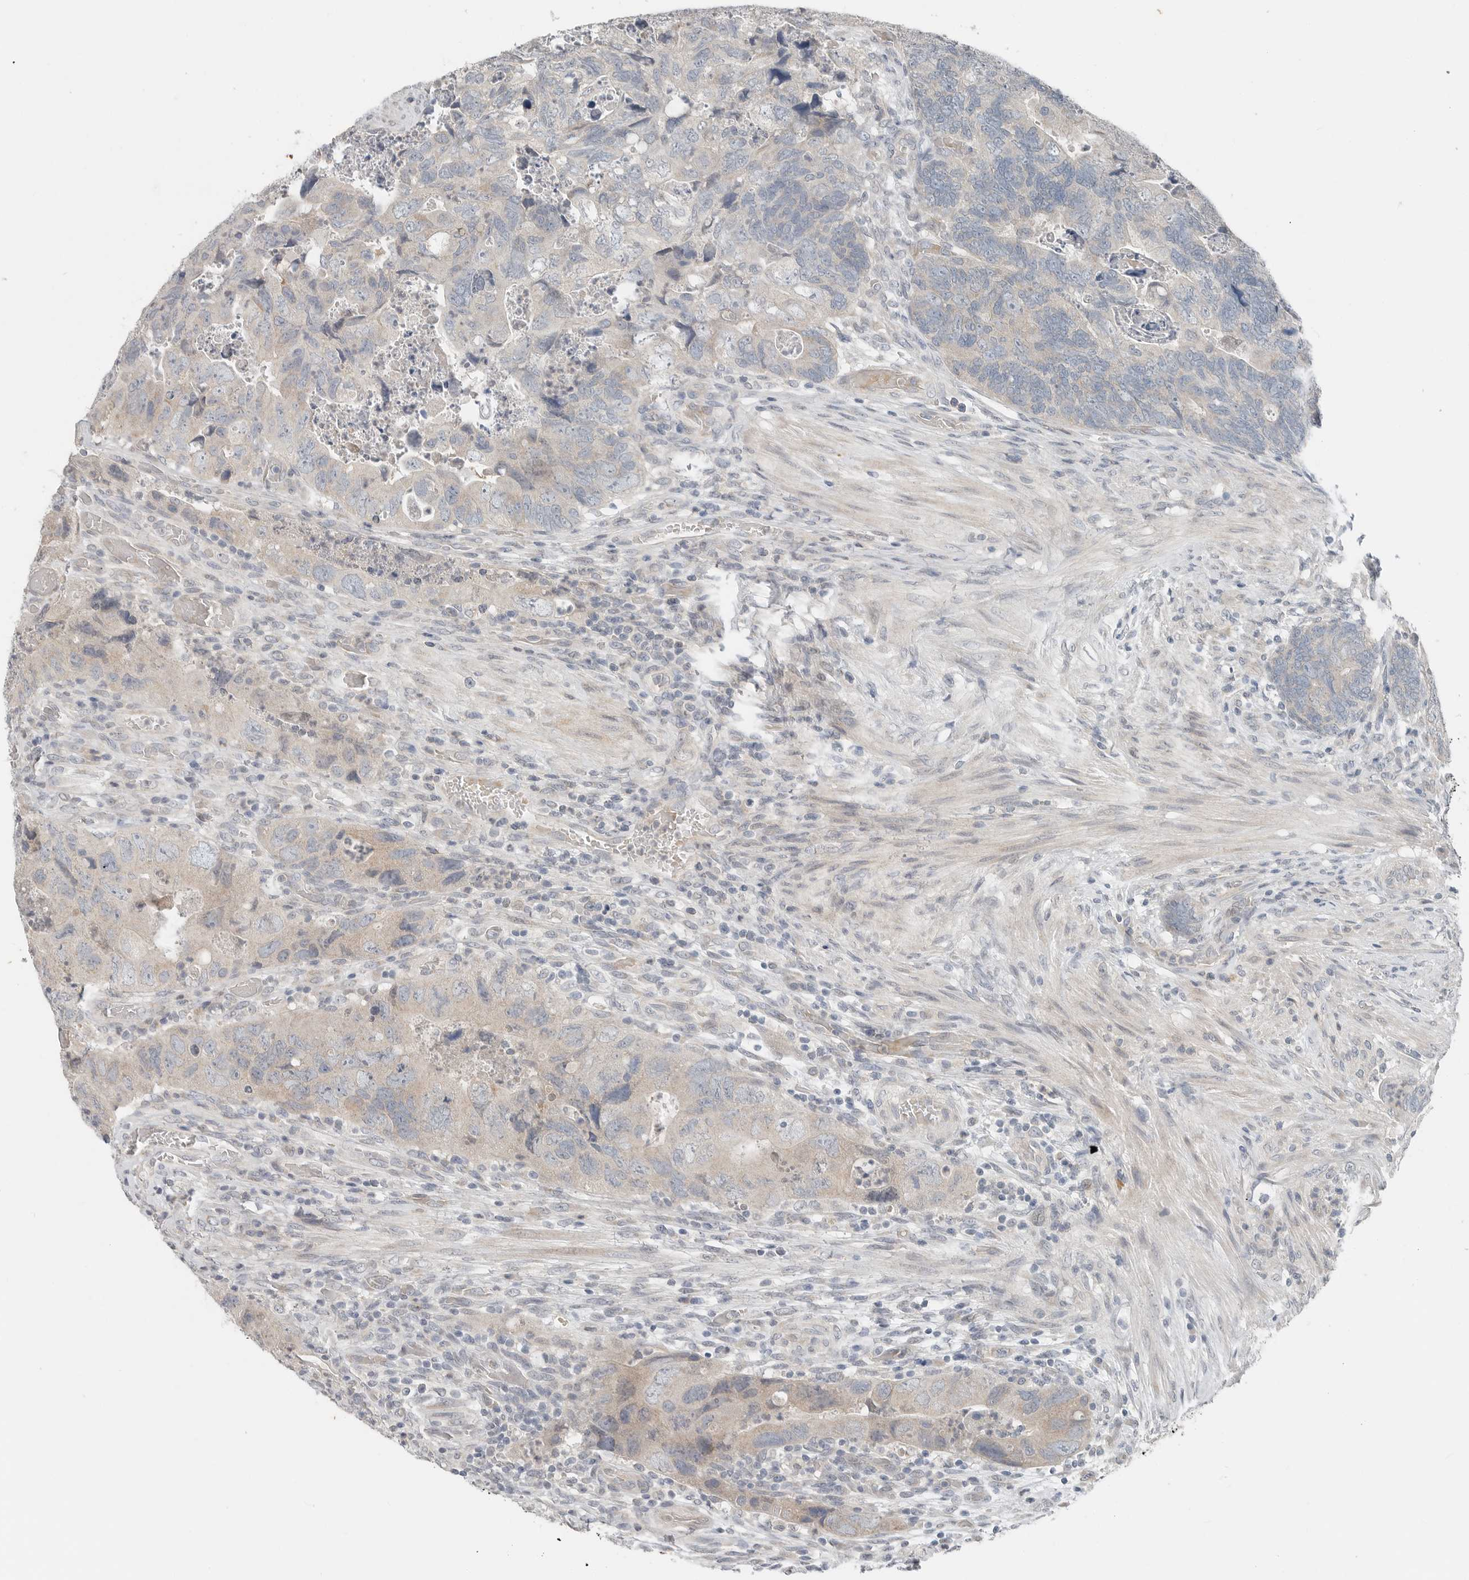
{"staining": {"intensity": "weak", "quantity": "<25%", "location": "cytoplasmic/membranous"}, "tissue": "colorectal cancer", "cell_type": "Tumor cells", "image_type": "cancer", "snomed": [{"axis": "morphology", "description": "Adenocarcinoma, NOS"}, {"axis": "topography", "description": "Rectum"}], "caption": "Human colorectal cancer stained for a protein using IHC shows no staining in tumor cells.", "gene": "FCRLB", "patient": {"sex": "male", "age": 63}}